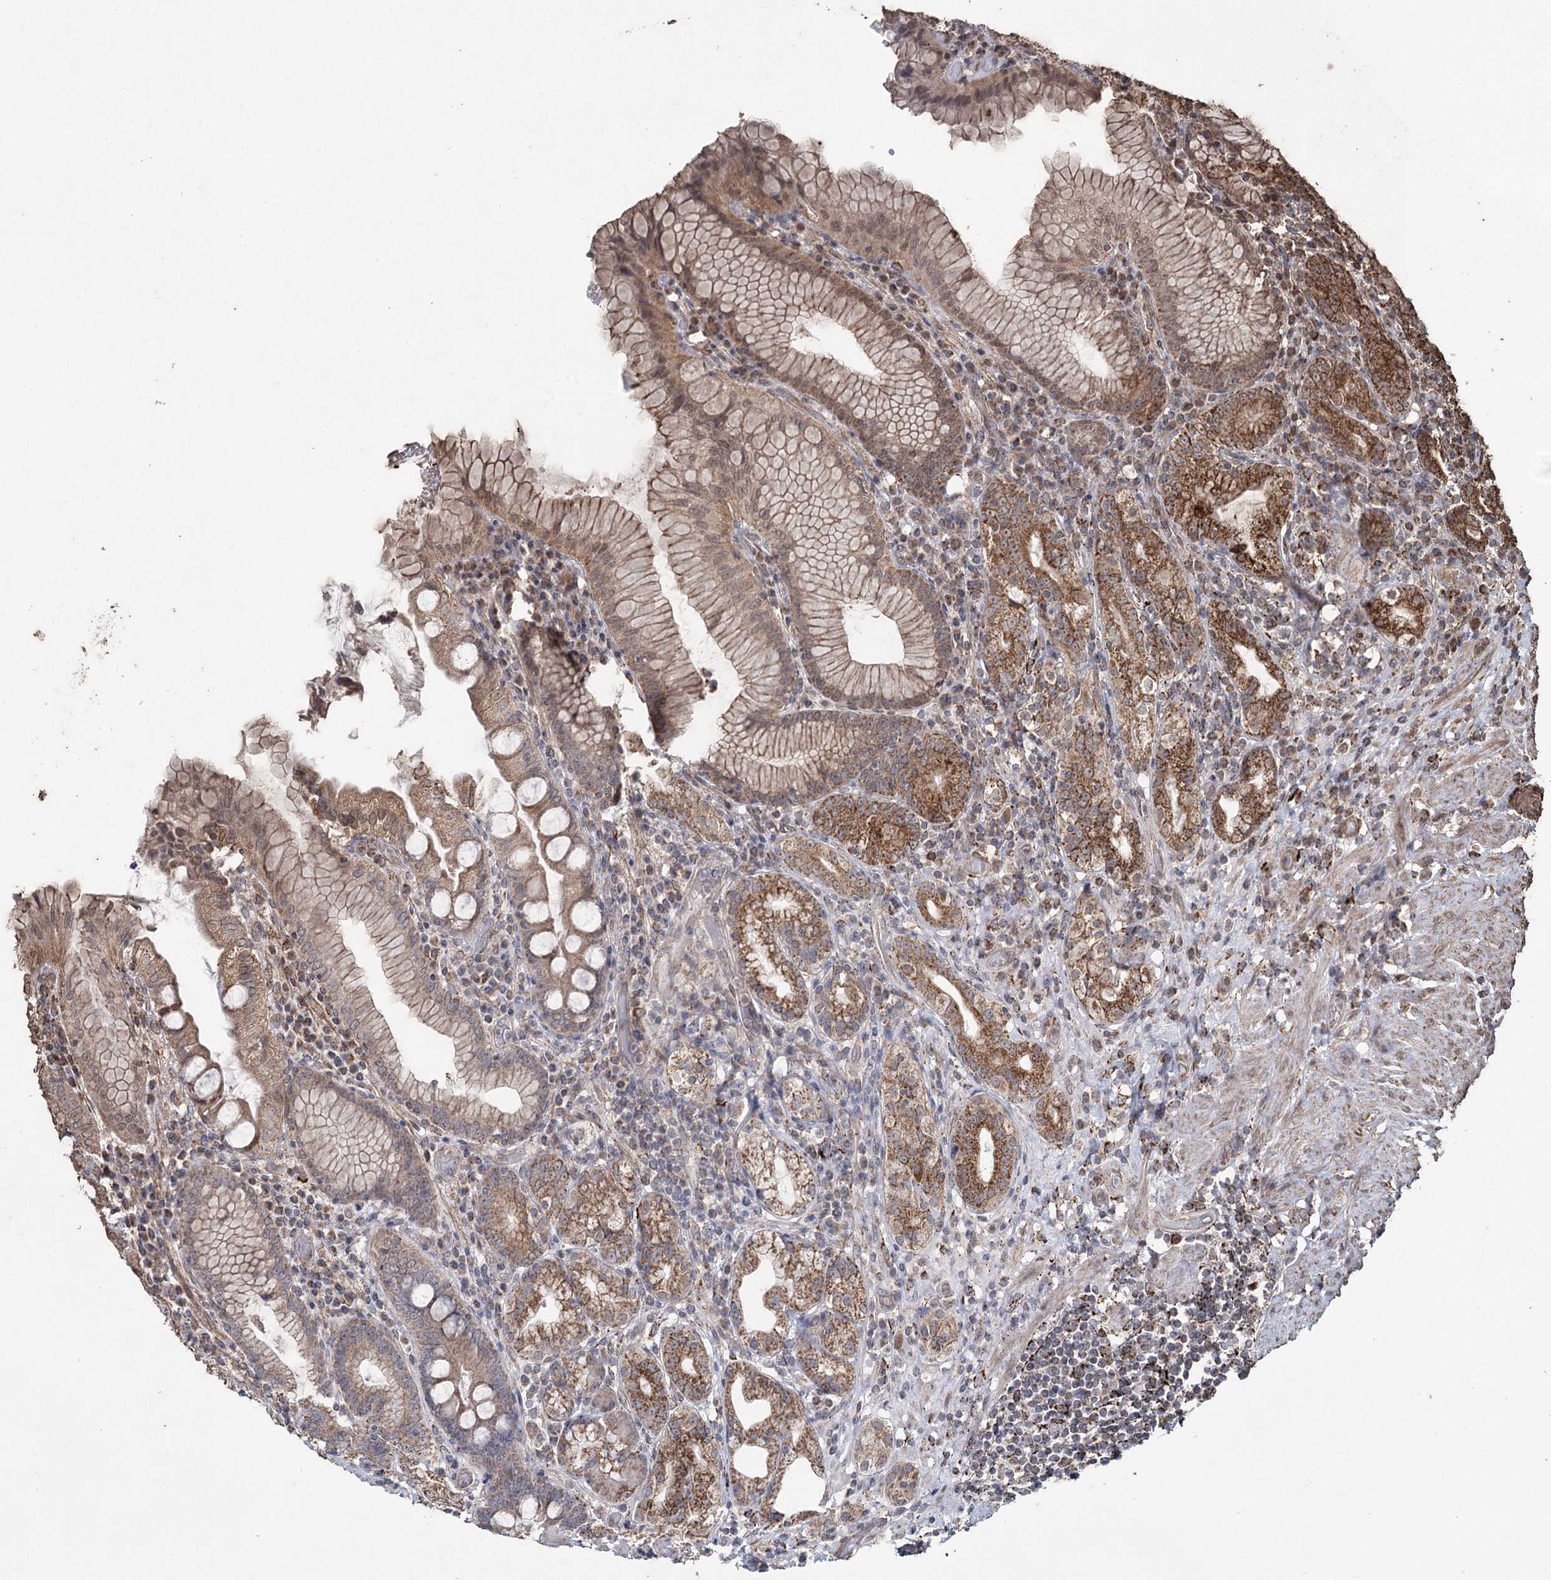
{"staining": {"intensity": "moderate", "quantity": ">75%", "location": "cytoplasmic/membranous"}, "tissue": "stomach", "cell_type": "Glandular cells", "image_type": "normal", "snomed": [{"axis": "morphology", "description": "Normal tissue, NOS"}, {"axis": "topography", "description": "Stomach, upper"}, {"axis": "topography", "description": "Stomach, lower"}], "caption": "IHC histopathology image of unremarkable stomach stained for a protein (brown), which shows medium levels of moderate cytoplasmic/membranous positivity in approximately >75% of glandular cells.", "gene": "SLF2", "patient": {"sex": "female", "age": 76}}